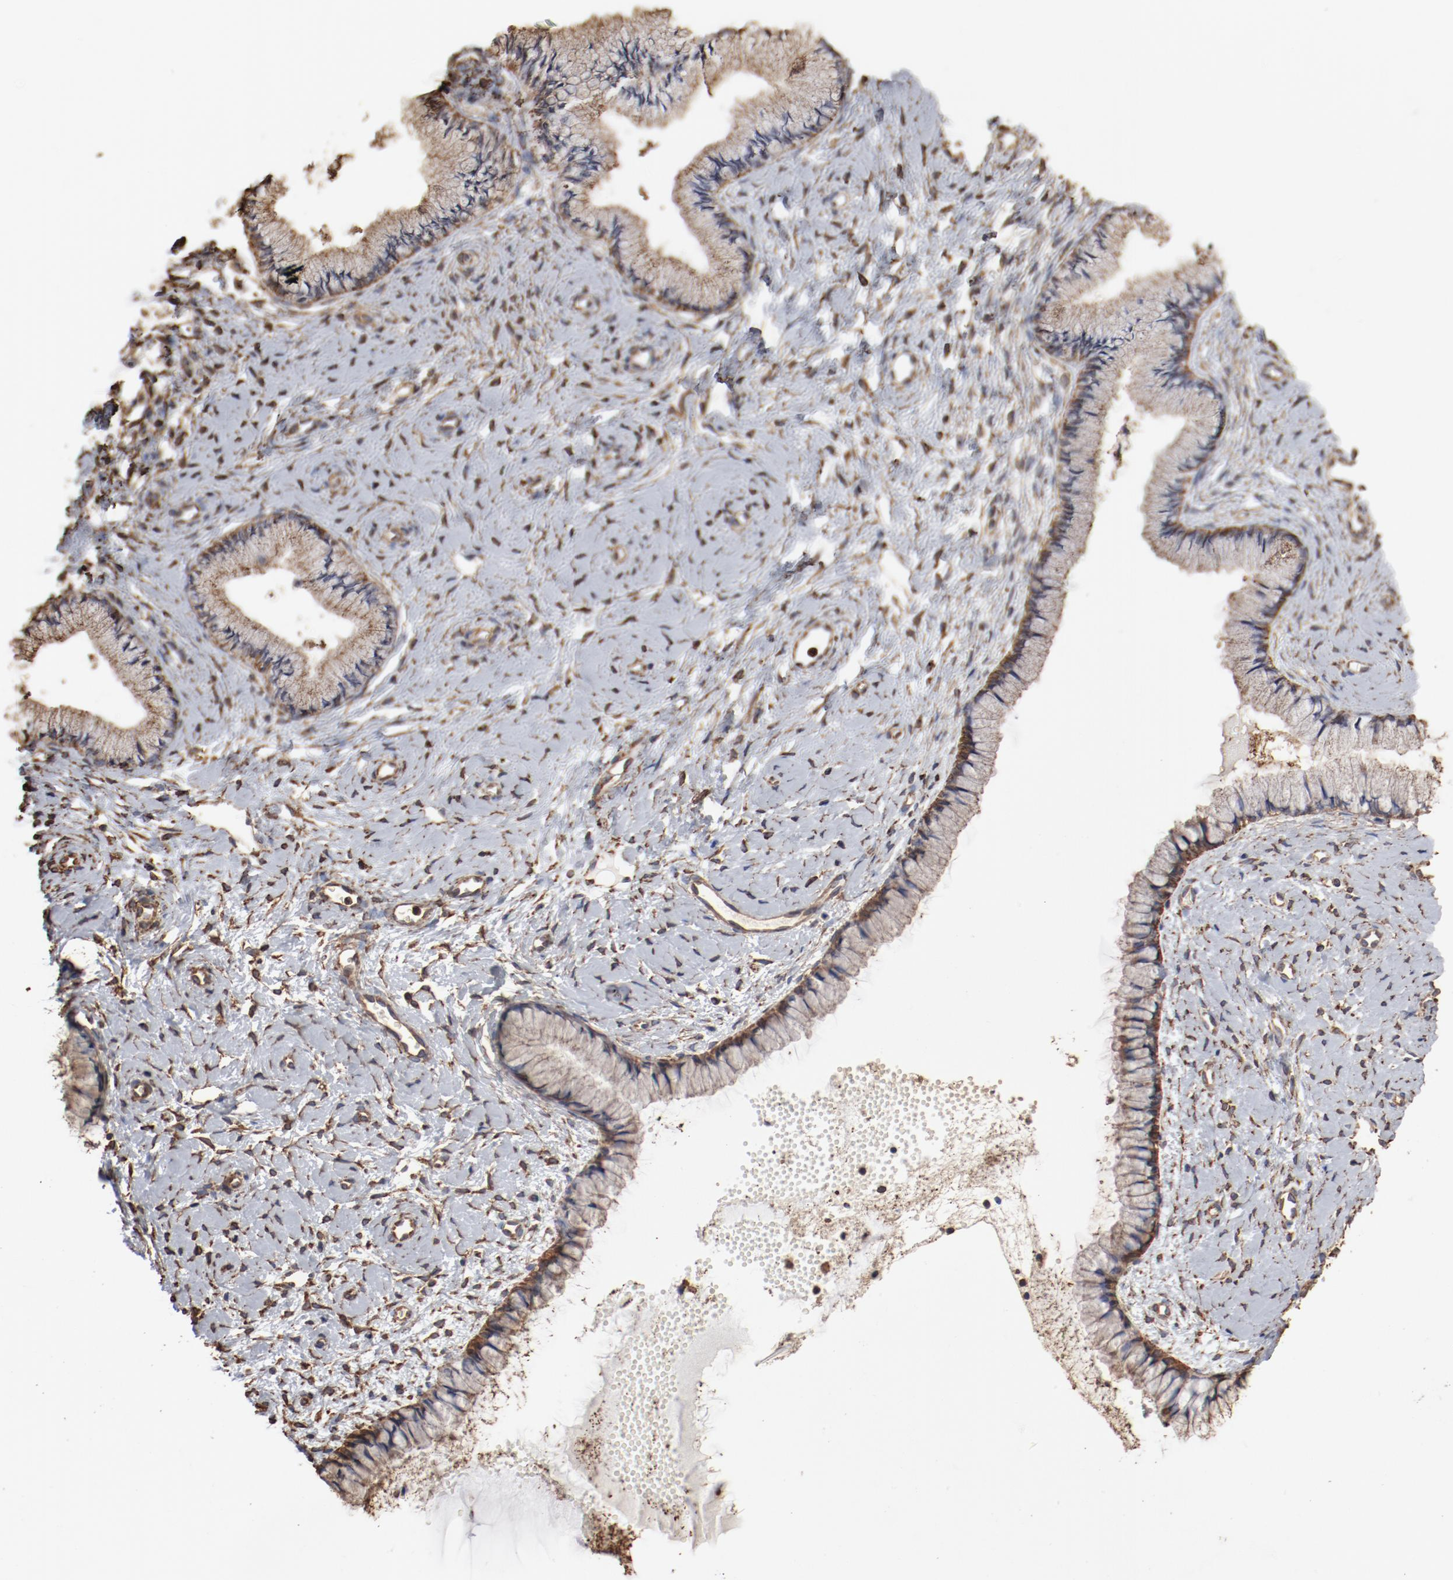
{"staining": {"intensity": "moderate", "quantity": ">75%", "location": "cytoplasmic/membranous"}, "tissue": "cervix", "cell_type": "Glandular cells", "image_type": "normal", "snomed": [{"axis": "morphology", "description": "Normal tissue, NOS"}, {"axis": "topography", "description": "Cervix"}], "caption": "A brown stain labels moderate cytoplasmic/membranous expression of a protein in glandular cells of benign cervix. (brown staining indicates protein expression, while blue staining denotes nuclei).", "gene": "PDIA3", "patient": {"sex": "female", "age": 46}}